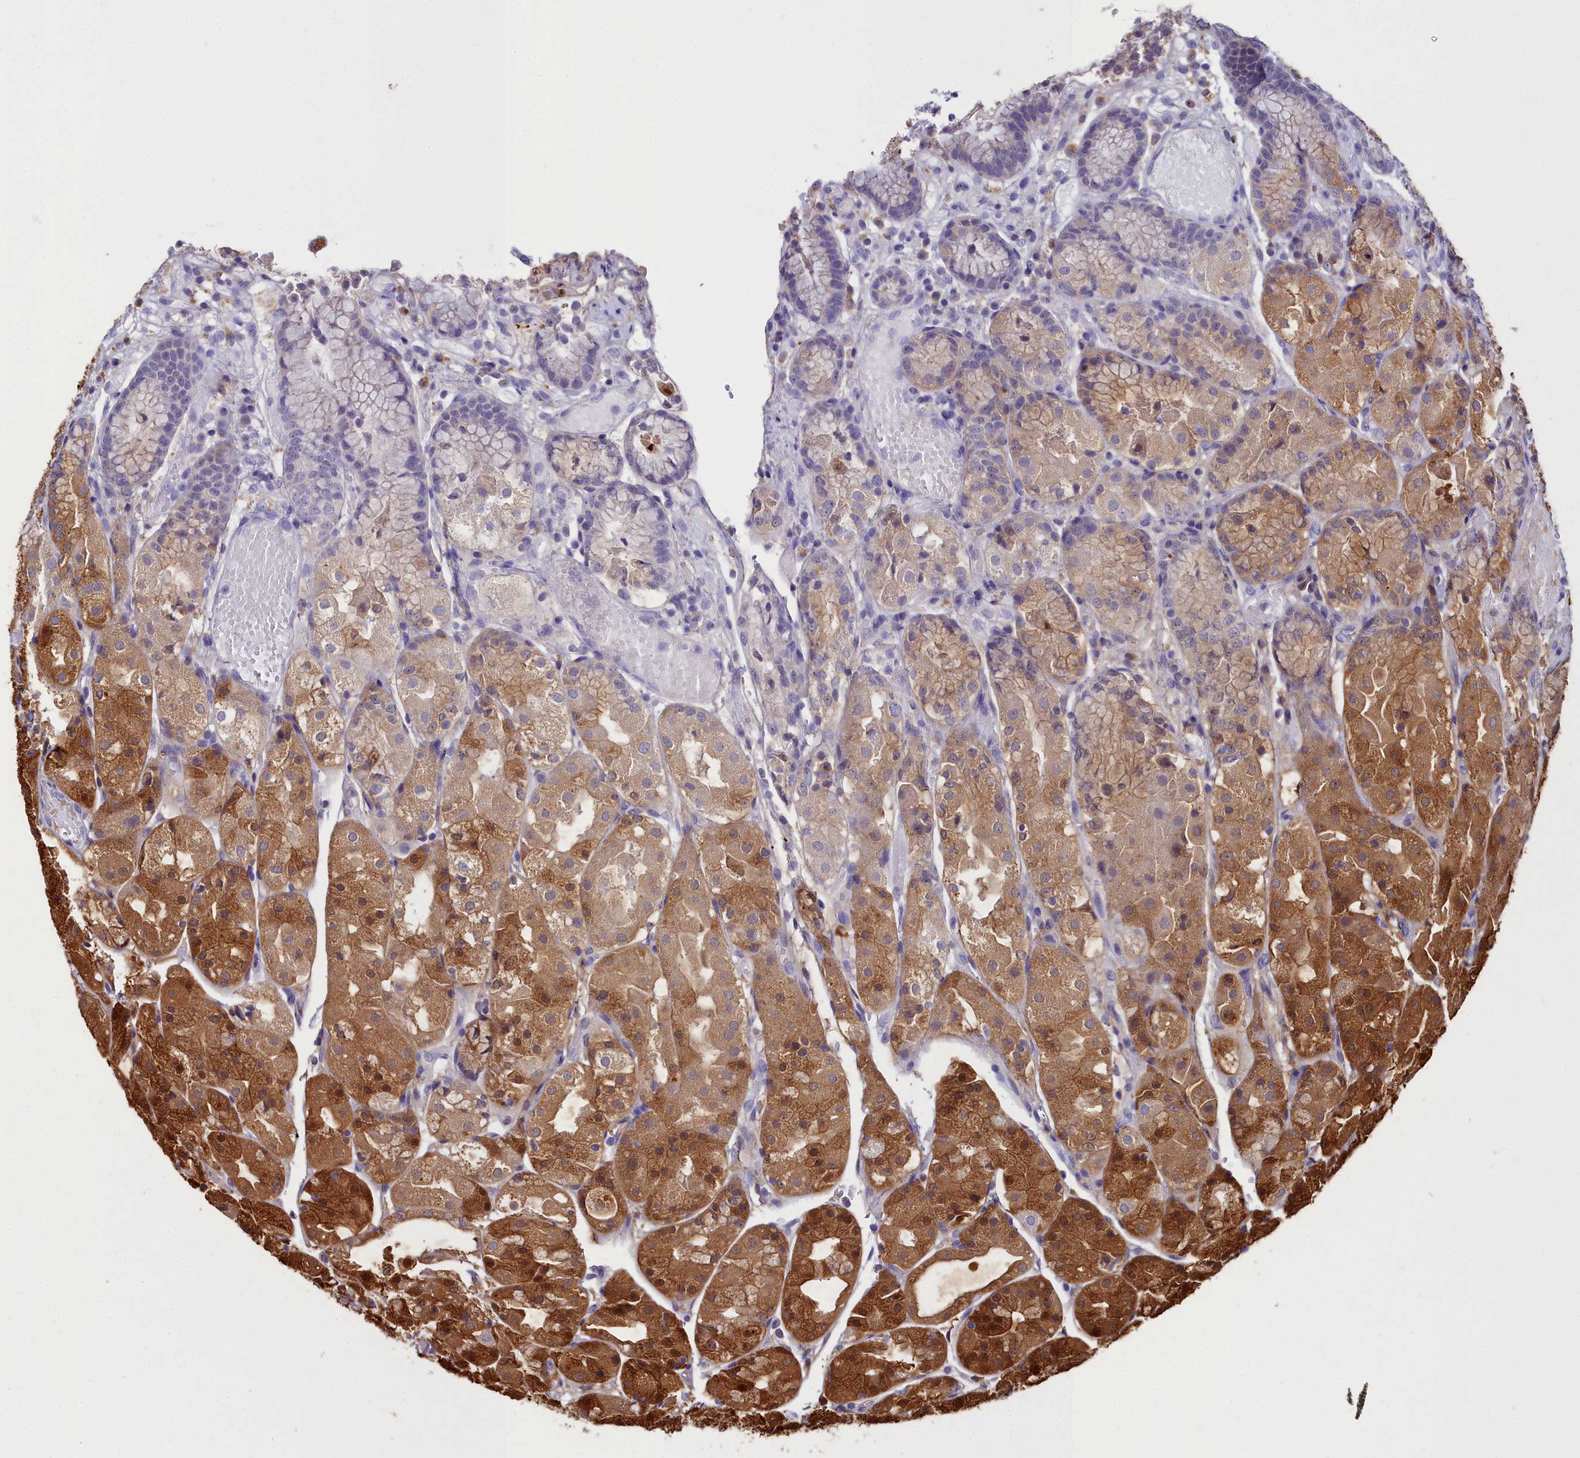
{"staining": {"intensity": "strong", "quantity": "25%-75%", "location": "cytoplasmic/membranous"}, "tissue": "stomach", "cell_type": "Glandular cells", "image_type": "normal", "snomed": [{"axis": "morphology", "description": "Normal tissue, NOS"}, {"axis": "topography", "description": "Stomach, upper"}], "caption": "Benign stomach exhibits strong cytoplasmic/membranous staining in about 25%-75% of glandular cells, visualized by immunohistochemistry. Immunohistochemistry (ihc) stains the protein in brown and the nuclei are stained blue.", "gene": "ELAPOR2", "patient": {"sex": "male", "age": 72}}